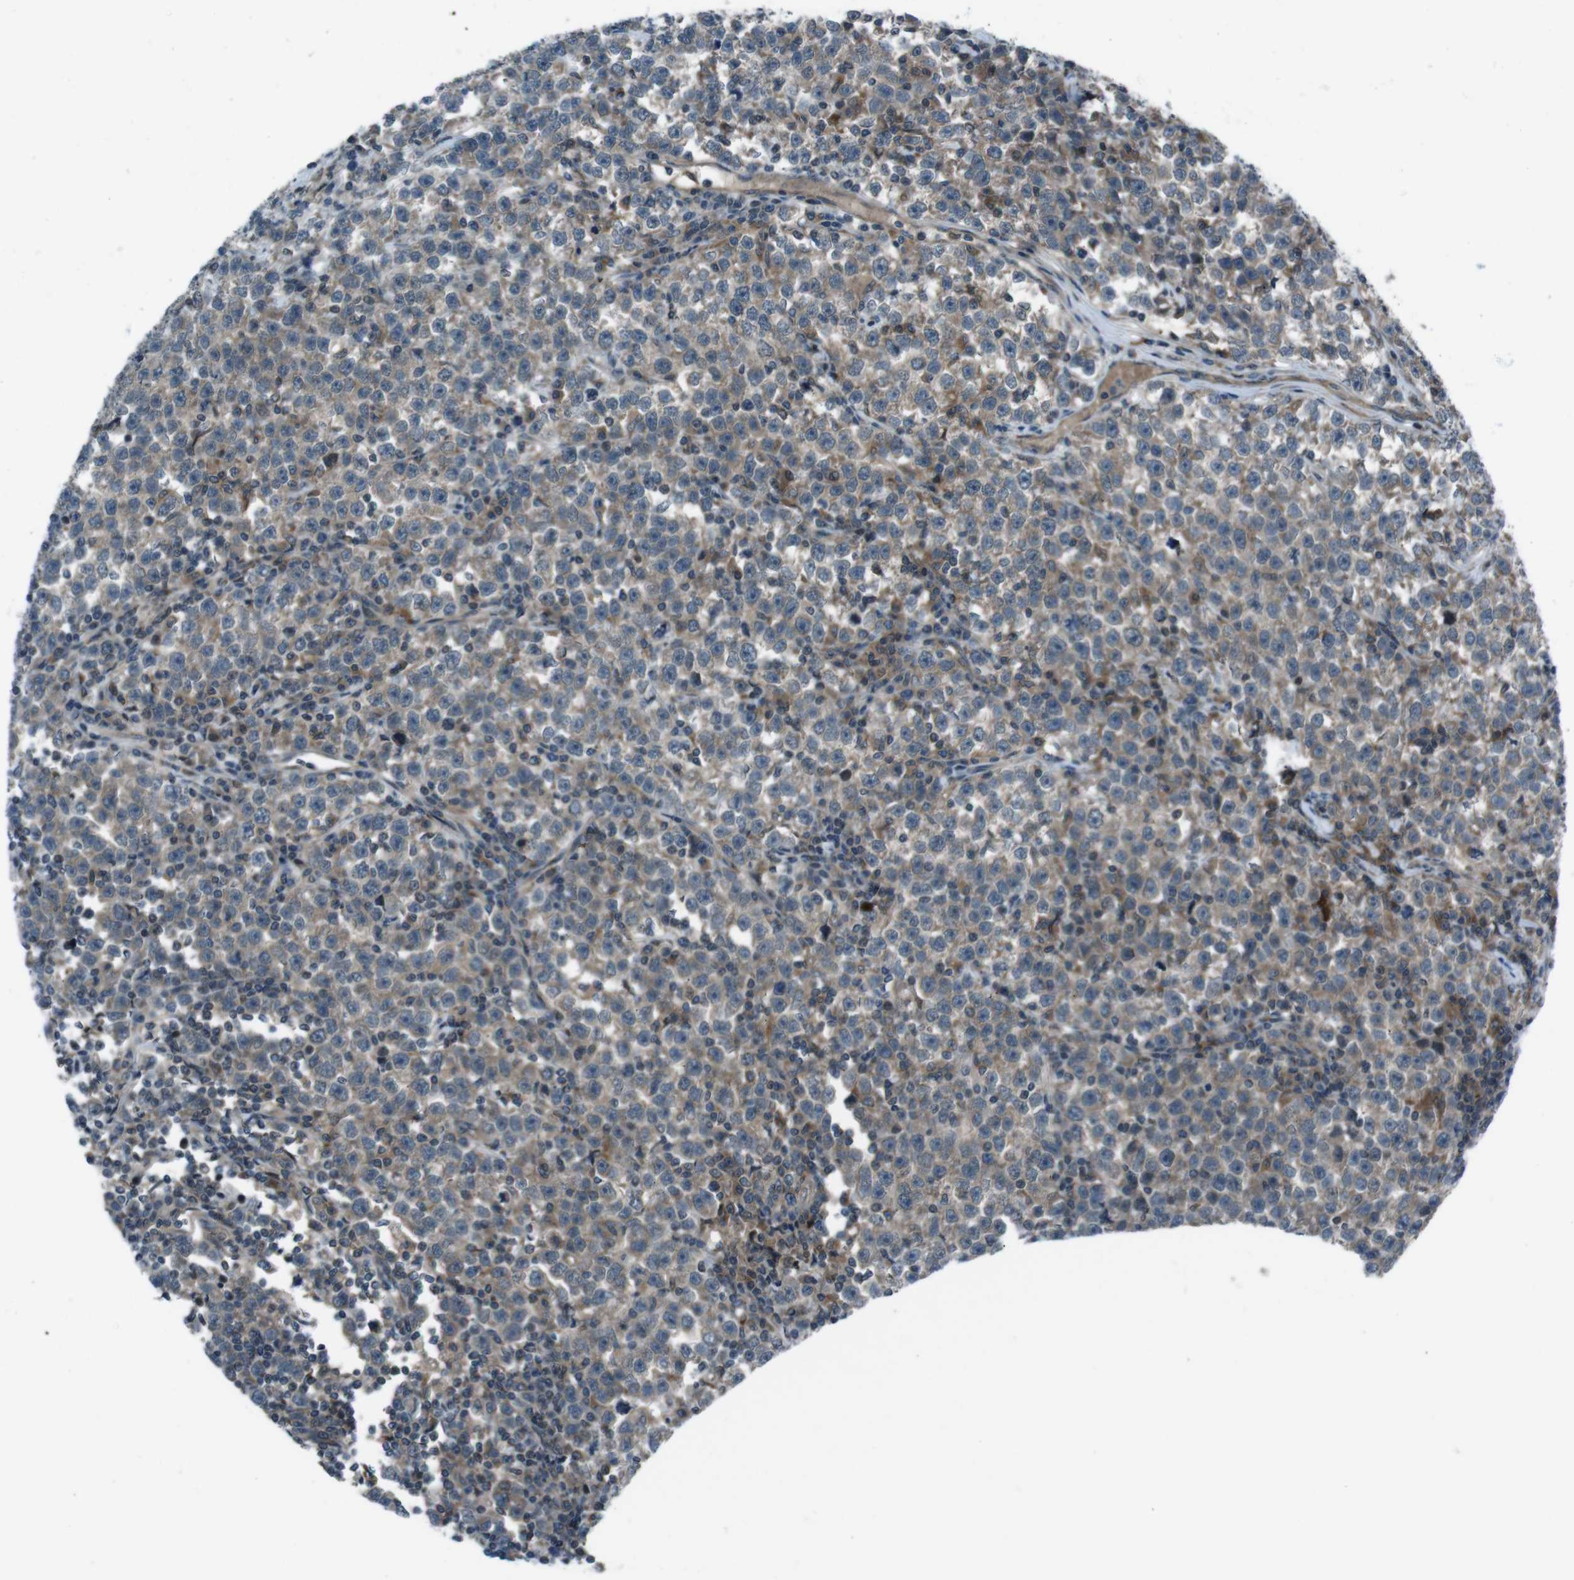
{"staining": {"intensity": "weak", "quantity": "<25%", "location": "cytoplasmic/membranous"}, "tissue": "testis cancer", "cell_type": "Tumor cells", "image_type": "cancer", "snomed": [{"axis": "morphology", "description": "Seminoma, NOS"}, {"axis": "topography", "description": "Testis"}], "caption": "This is an immunohistochemistry micrograph of human seminoma (testis). There is no expression in tumor cells.", "gene": "SLC27A4", "patient": {"sex": "male", "age": 43}}